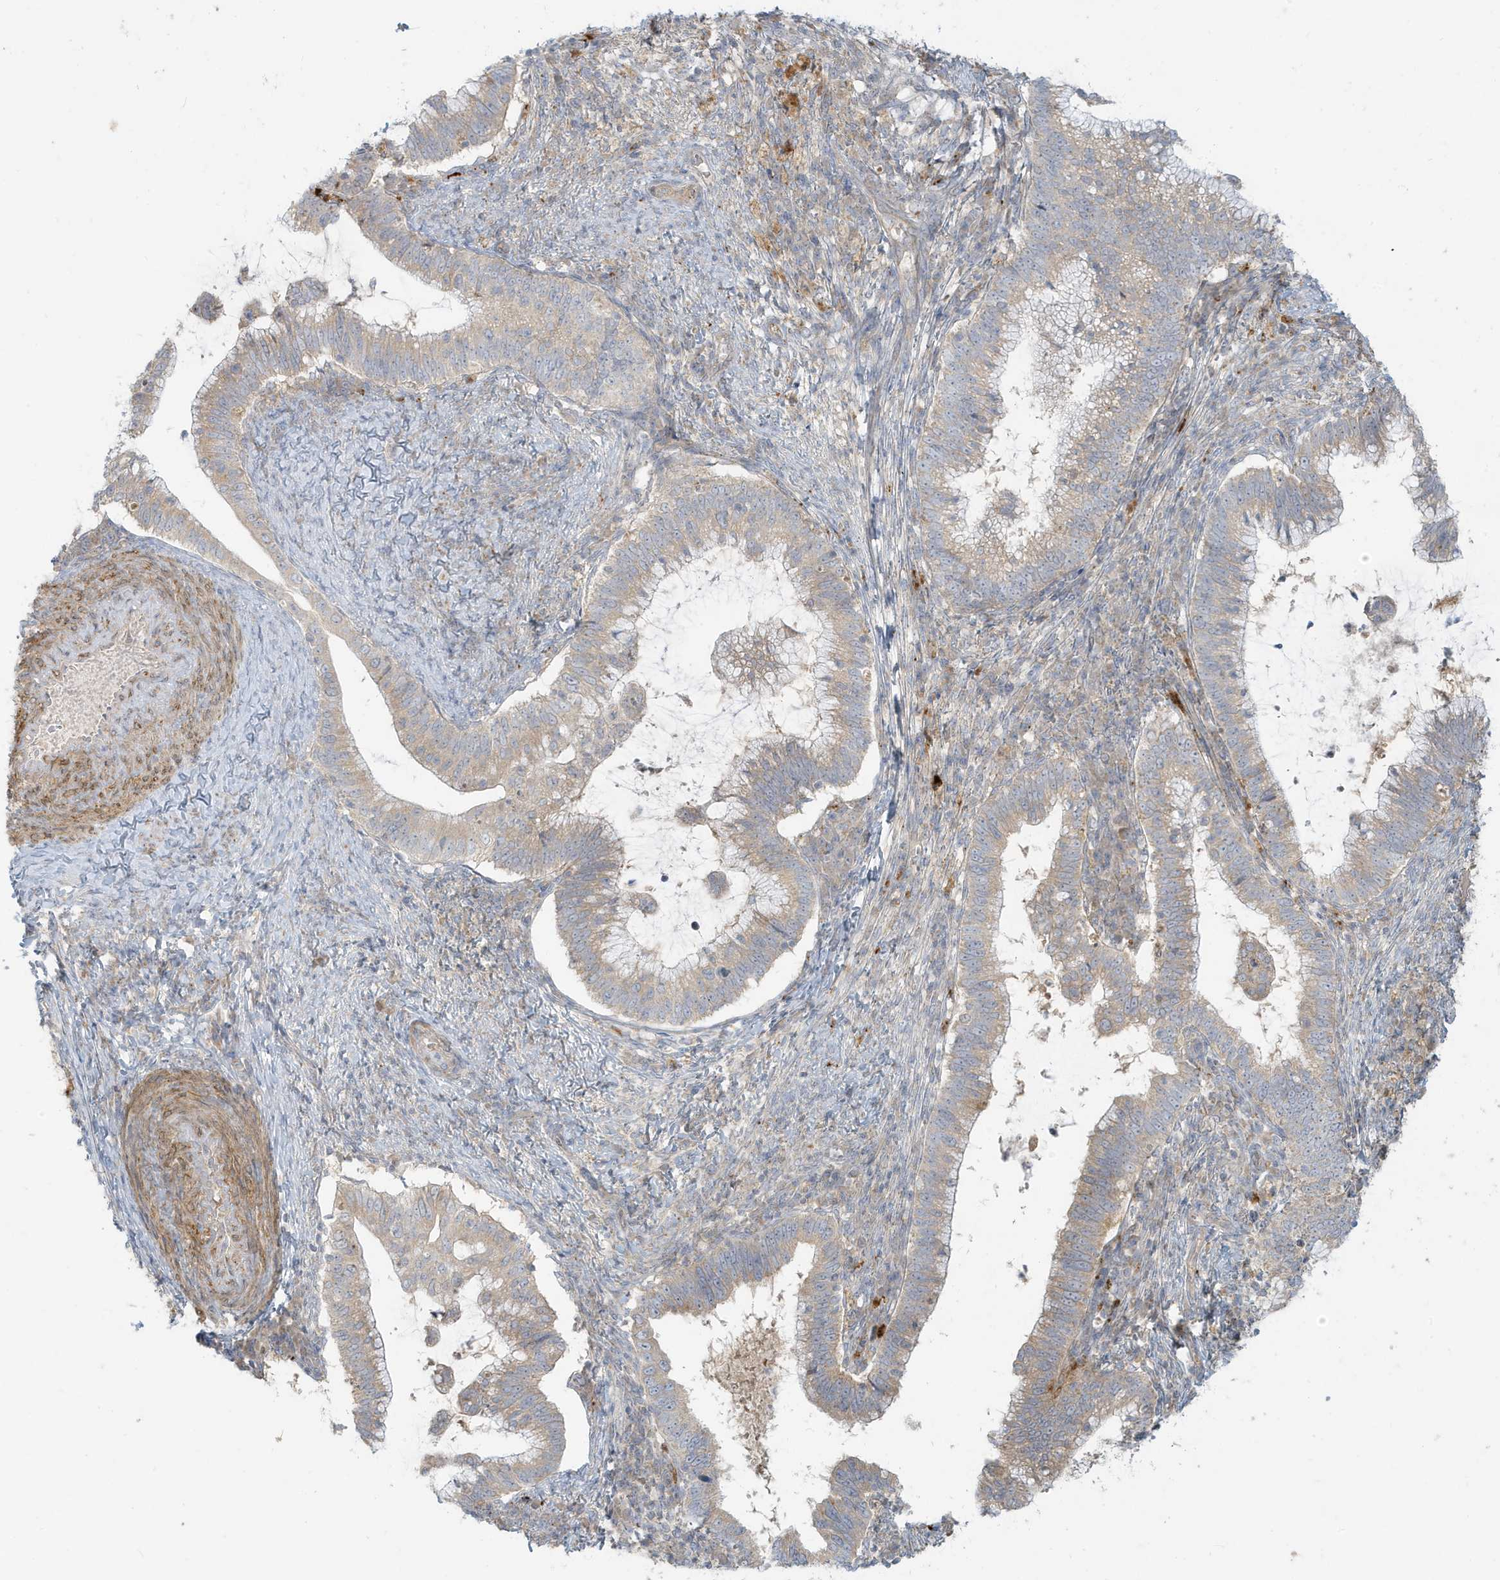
{"staining": {"intensity": "weak", "quantity": "25%-75%", "location": "cytoplasmic/membranous"}, "tissue": "cervical cancer", "cell_type": "Tumor cells", "image_type": "cancer", "snomed": [{"axis": "morphology", "description": "Adenocarcinoma, NOS"}, {"axis": "topography", "description": "Cervix"}], "caption": "A photomicrograph of human adenocarcinoma (cervical) stained for a protein demonstrates weak cytoplasmic/membranous brown staining in tumor cells. (Brightfield microscopy of DAB IHC at high magnification).", "gene": "MCOLN1", "patient": {"sex": "female", "age": 36}}